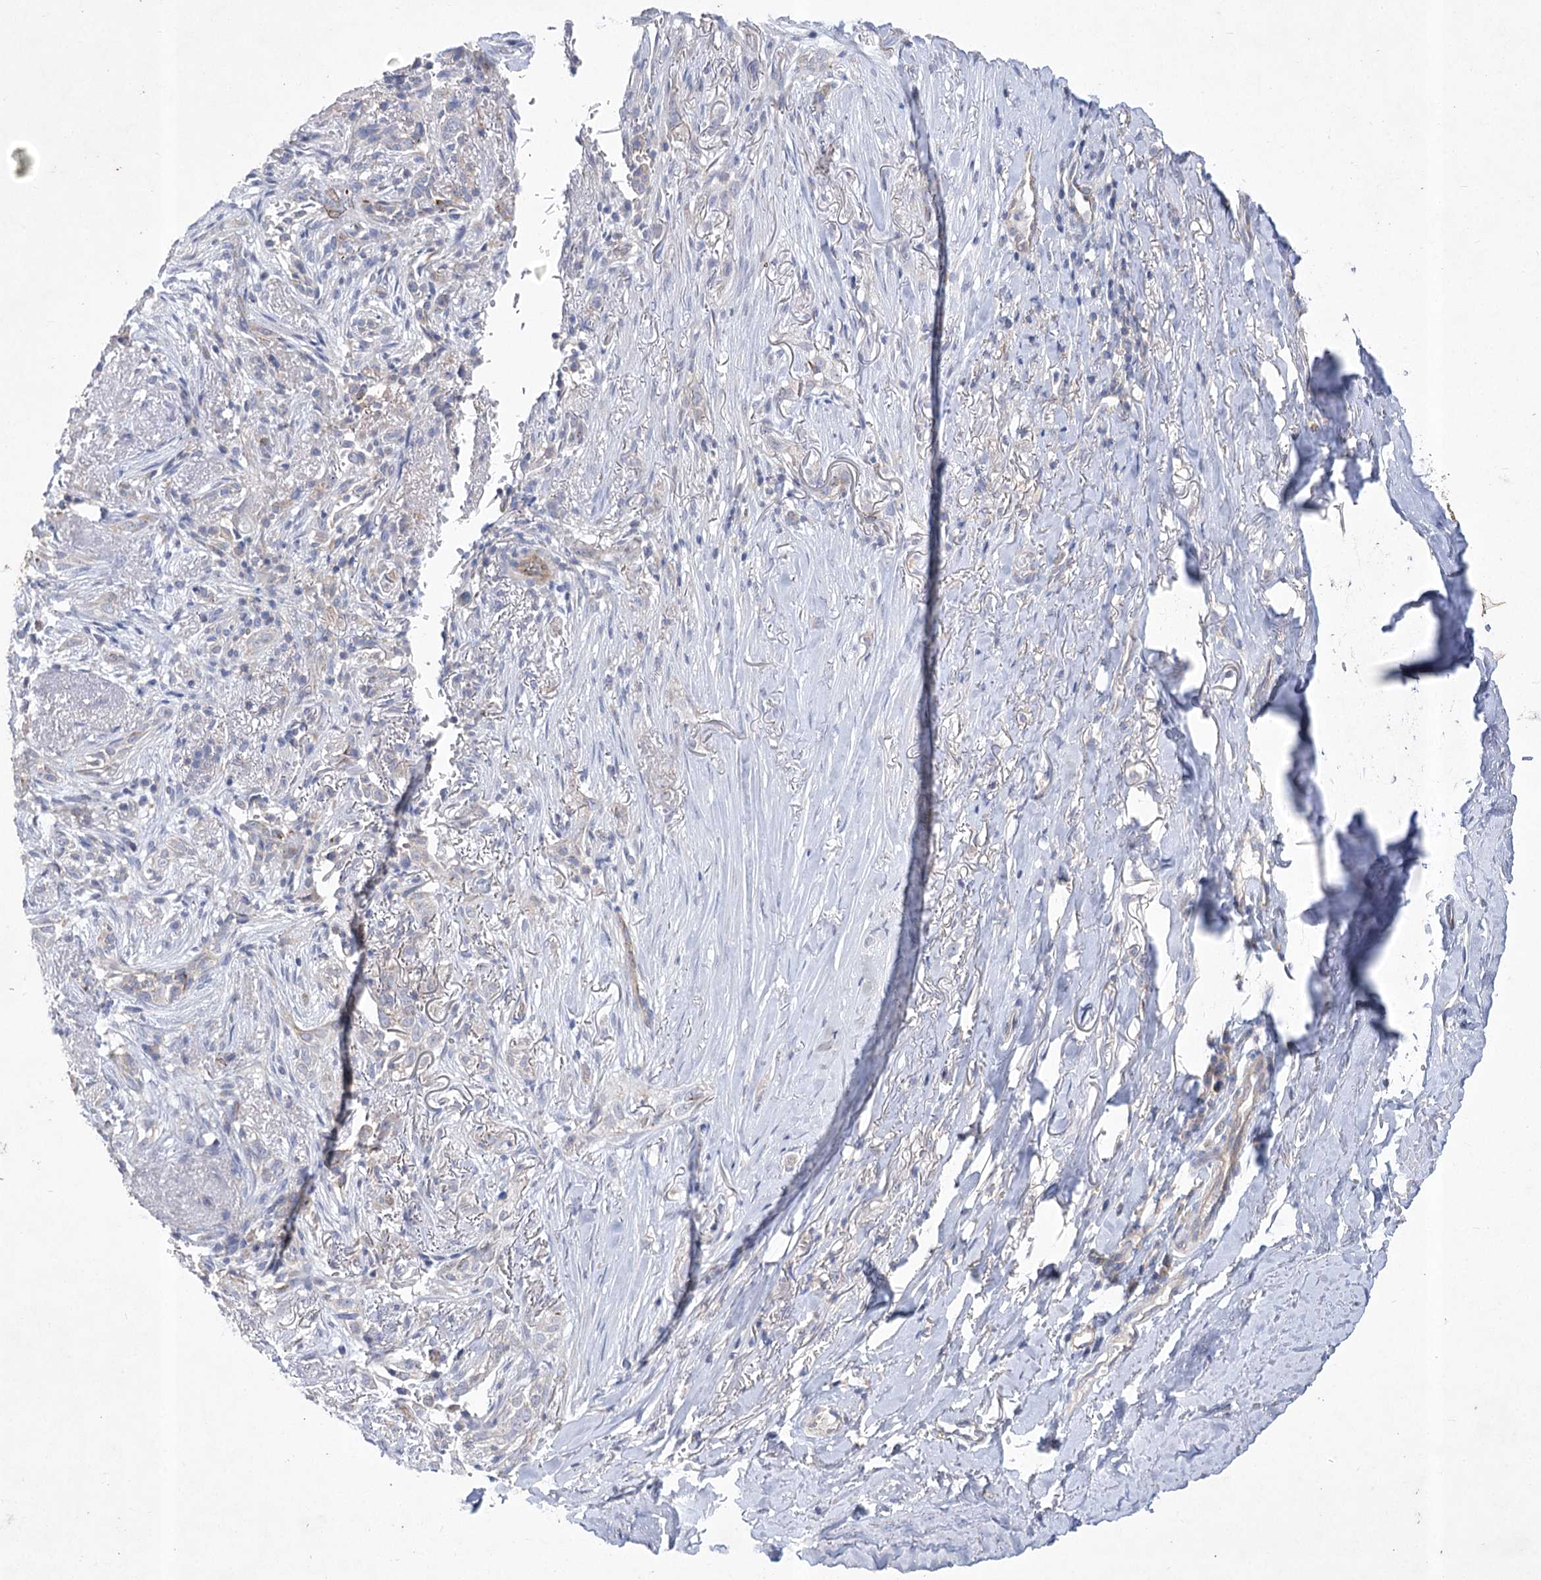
{"staining": {"intensity": "negative", "quantity": "none", "location": "none"}, "tissue": "adipose tissue", "cell_type": "Adipocytes", "image_type": "normal", "snomed": [{"axis": "morphology", "description": "Normal tissue, NOS"}, {"axis": "morphology", "description": "Basal cell carcinoma"}, {"axis": "topography", "description": "Skin"}], "caption": "An immunohistochemistry (IHC) image of benign adipose tissue is shown. There is no staining in adipocytes of adipose tissue. The staining was performed using DAB (3,3'-diaminobenzidine) to visualize the protein expression in brown, while the nuclei were stained in blue with hematoxylin (Magnification: 20x).", "gene": "ITSN2", "patient": {"sex": "female", "age": 89}}